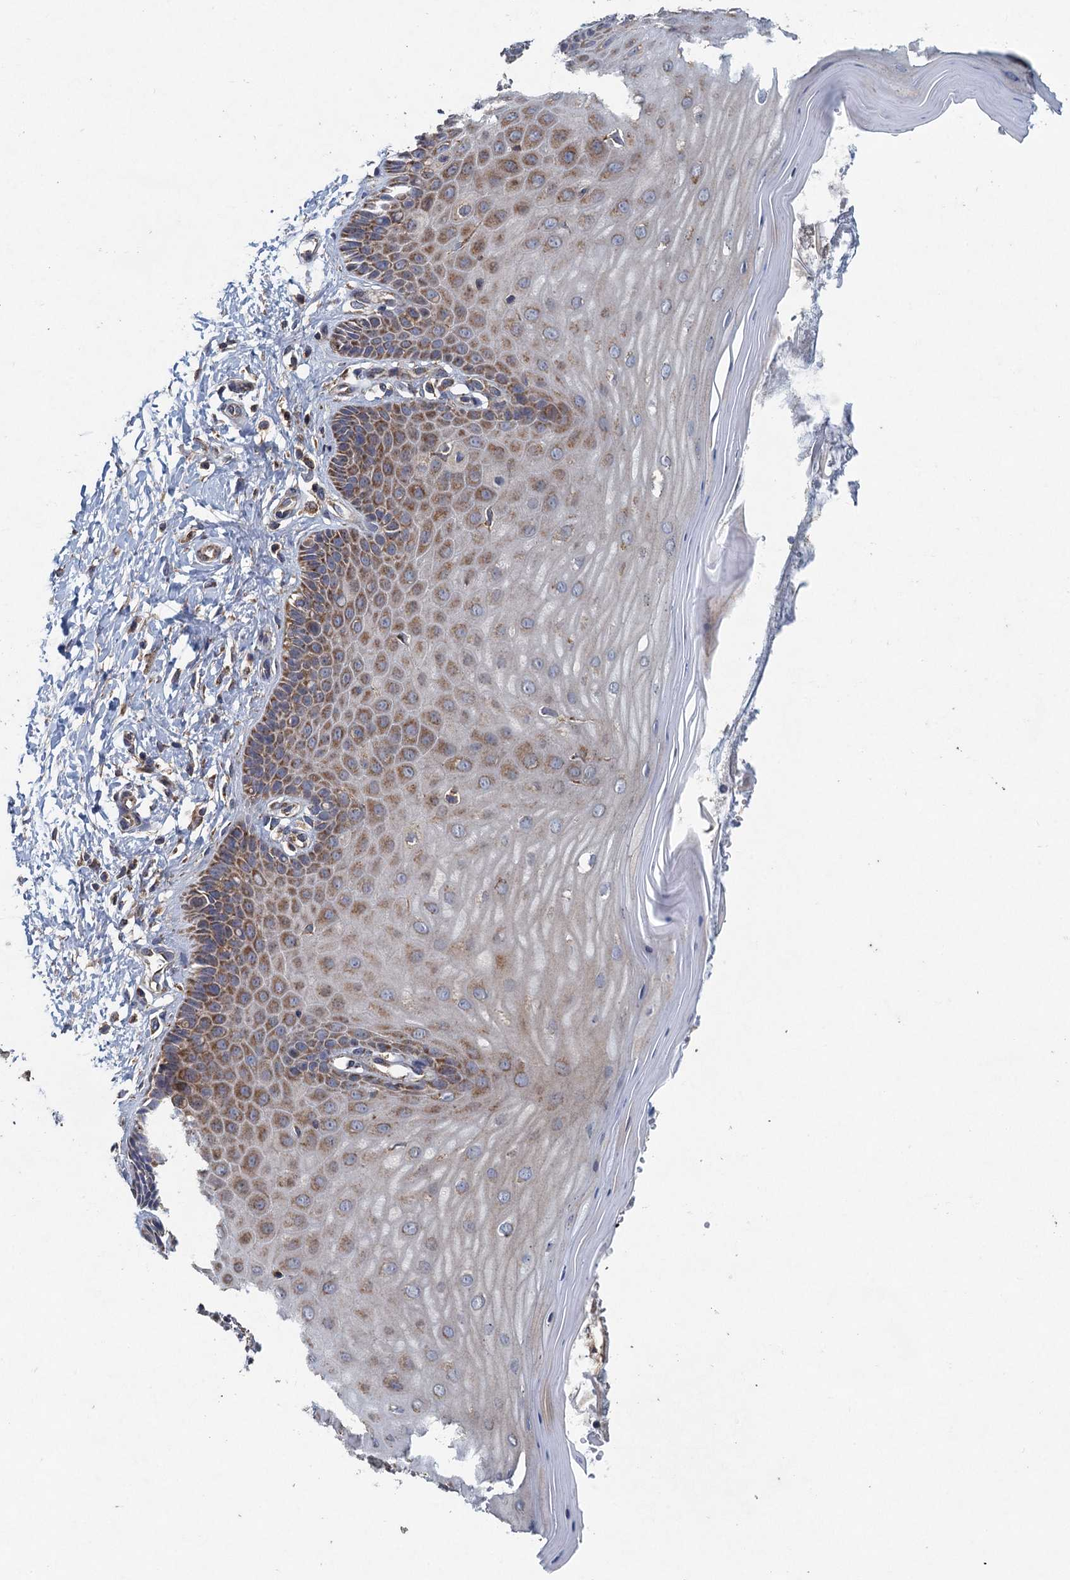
{"staining": {"intensity": "moderate", "quantity": "25%-75%", "location": "cytoplasmic/membranous"}, "tissue": "cervix", "cell_type": "Glandular cells", "image_type": "normal", "snomed": [{"axis": "morphology", "description": "Normal tissue, NOS"}, {"axis": "topography", "description": "Cervix"}], "caption": "A histopathology image showing moderate cytoplasmic/membranous expression in about 25%-75% of glandular cells in normal cervix, as visualized by brown immunohistochemical staining.", "gene": "BCS1L", "patient": {"sex": "female", "age": 55}}